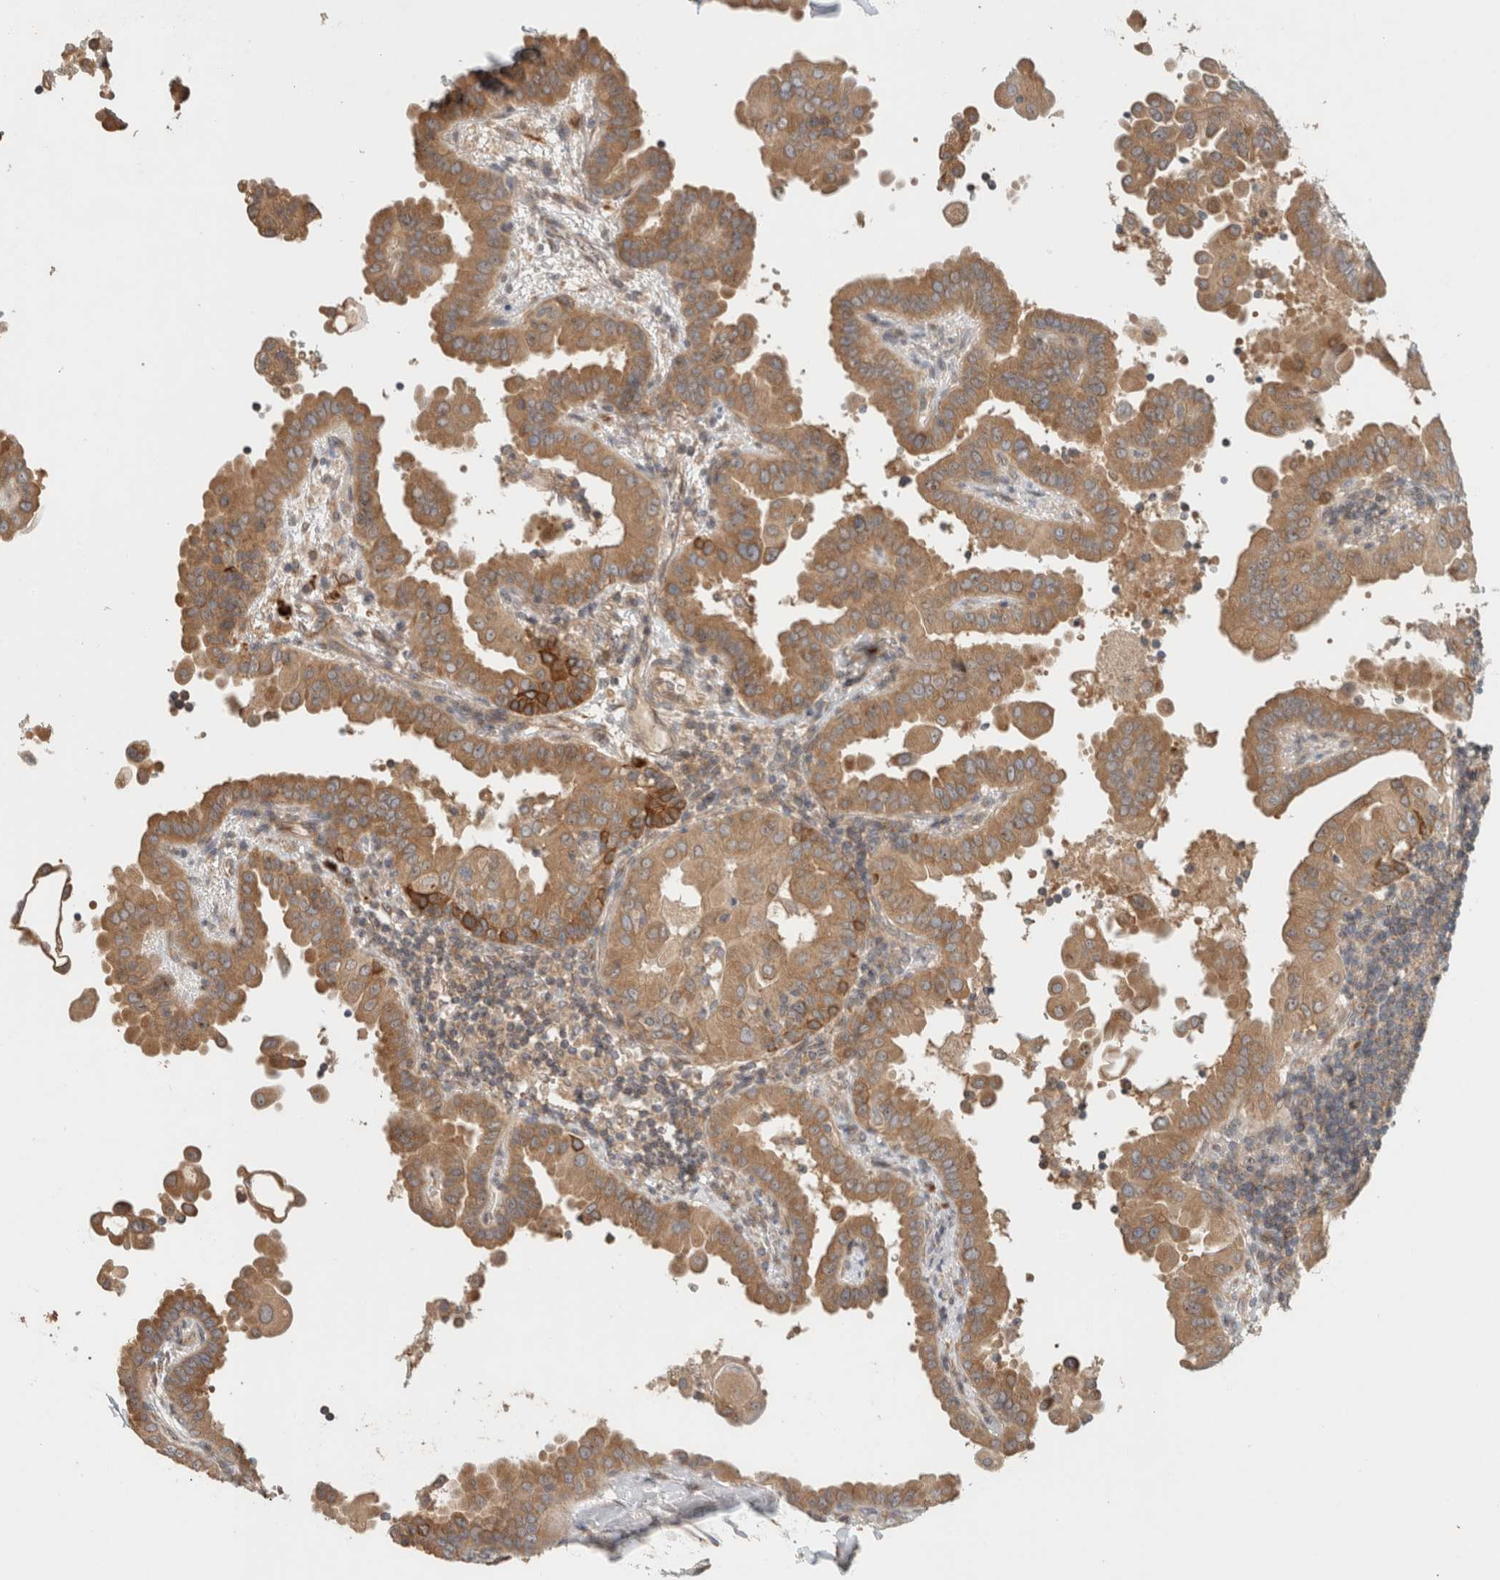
{"staining": {"intensity": "moderate", "quantity": ">75%", "location": "cytoplasmic/membranous"}, "tissue": "thyroid cancer", "cell_type": "Tumor cells", "image_type": "cancer", "snomed": [{"axis": "morphology", "description": "Papillary adenocarcinoma, NOS"}, {"axis": "topography", "description": "Thyroid gland"}], "caption": "IHC of human thyroid cancer (papillary adenocarcinoma) exhibits medium levels of moderate cytoplasmic/membranous positivity in approximately >75% of tumor cells.", "gene": "PUM1", "patient": {"sex": "male", "age": 33}}